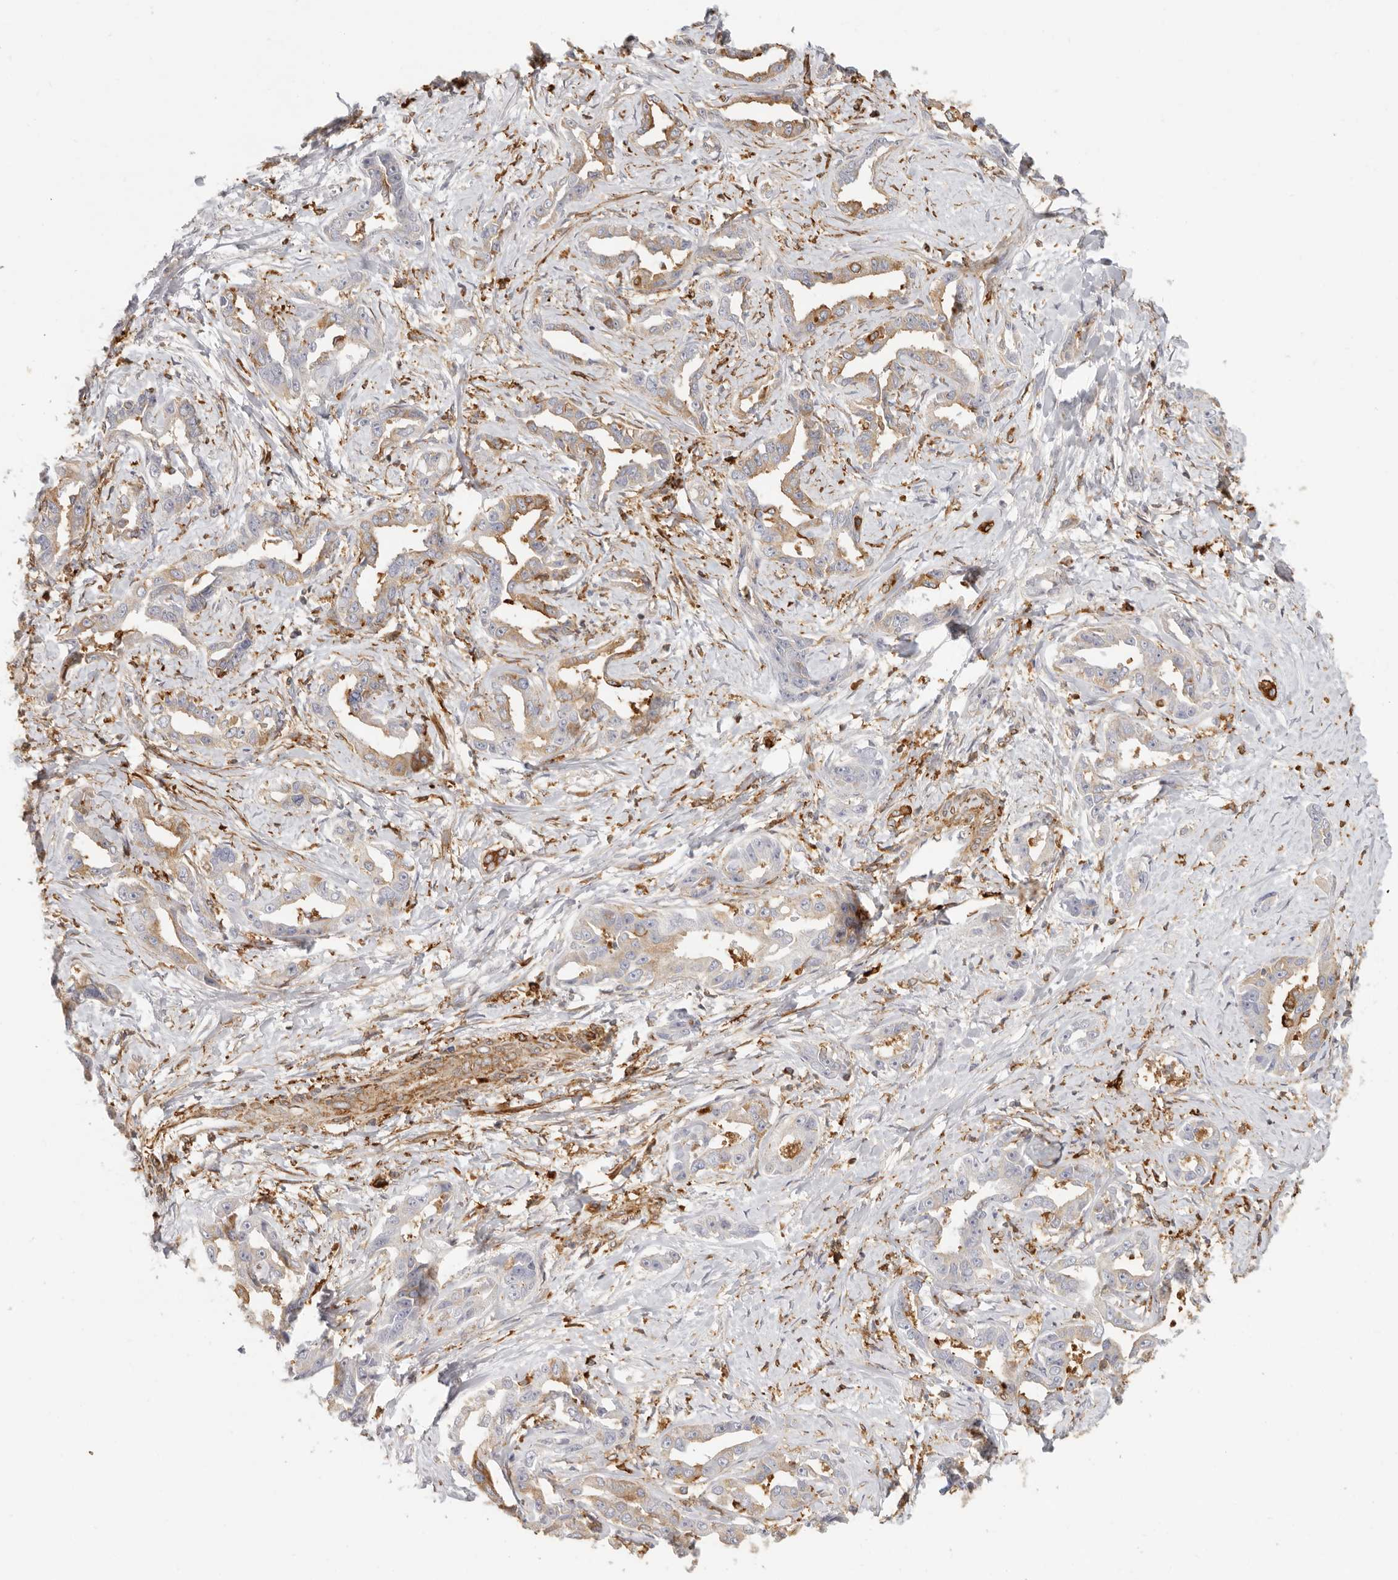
{"staining": {"intensity": "weak", "quantity": "<25%", "location": "cytoplasmic/membranous"}, "tissue": "liver cancer", "cell_type": "Tumor cells", "image_type": "cancer", "snomed": [{"axis": "morphology", "description": "Cholangiocarcinoma"}, {"axis": "topography", "description": "Liver"}], "caption": "High magnification brightfield microscopy of liver cholangiocarcinoma stained with DAB (brown) and counterstained with hematoxylin (blue): tumor cells show no significant positivity.", "gene": "NIBAN1", "patient": {"sex": "male", "age": 59}}